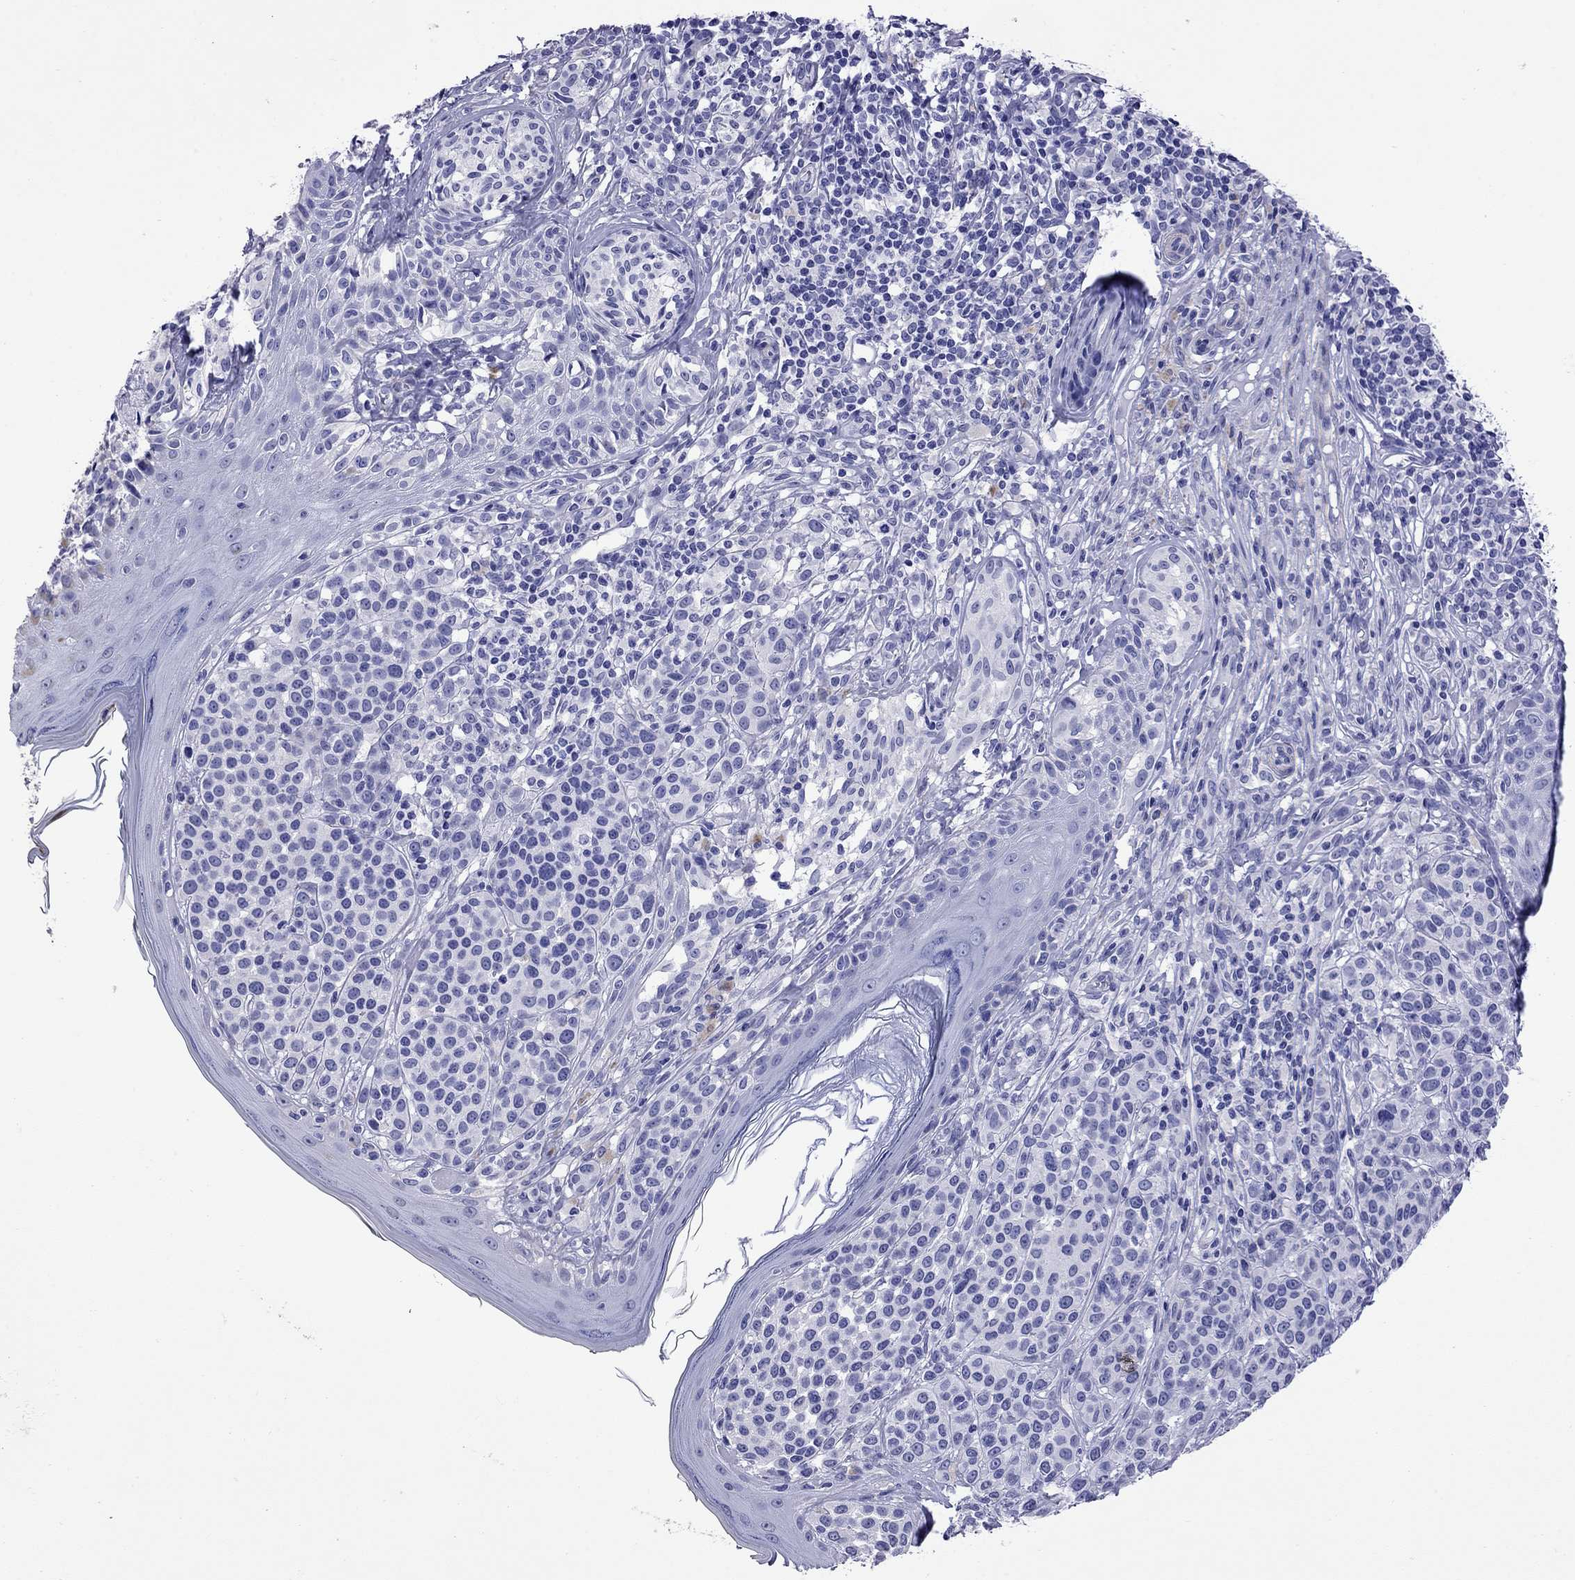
{"staining": {"intensity": "negative", "quantity": "none", "location": "none"}, "tissue": "melanoma", "cell_type": "Tumor cells", "image_type": "cancer", "snomed": [{"axis": "morphology", "description": "Malignant melanoma, NOS"}, {"axis": "topography", "description": "Skin"}], "caption": "Tumor cells are negative for brown protein staining in malignant melanoma.", "gene": "KIAA2012", "patient": {"sex": "male", "age": 79}}